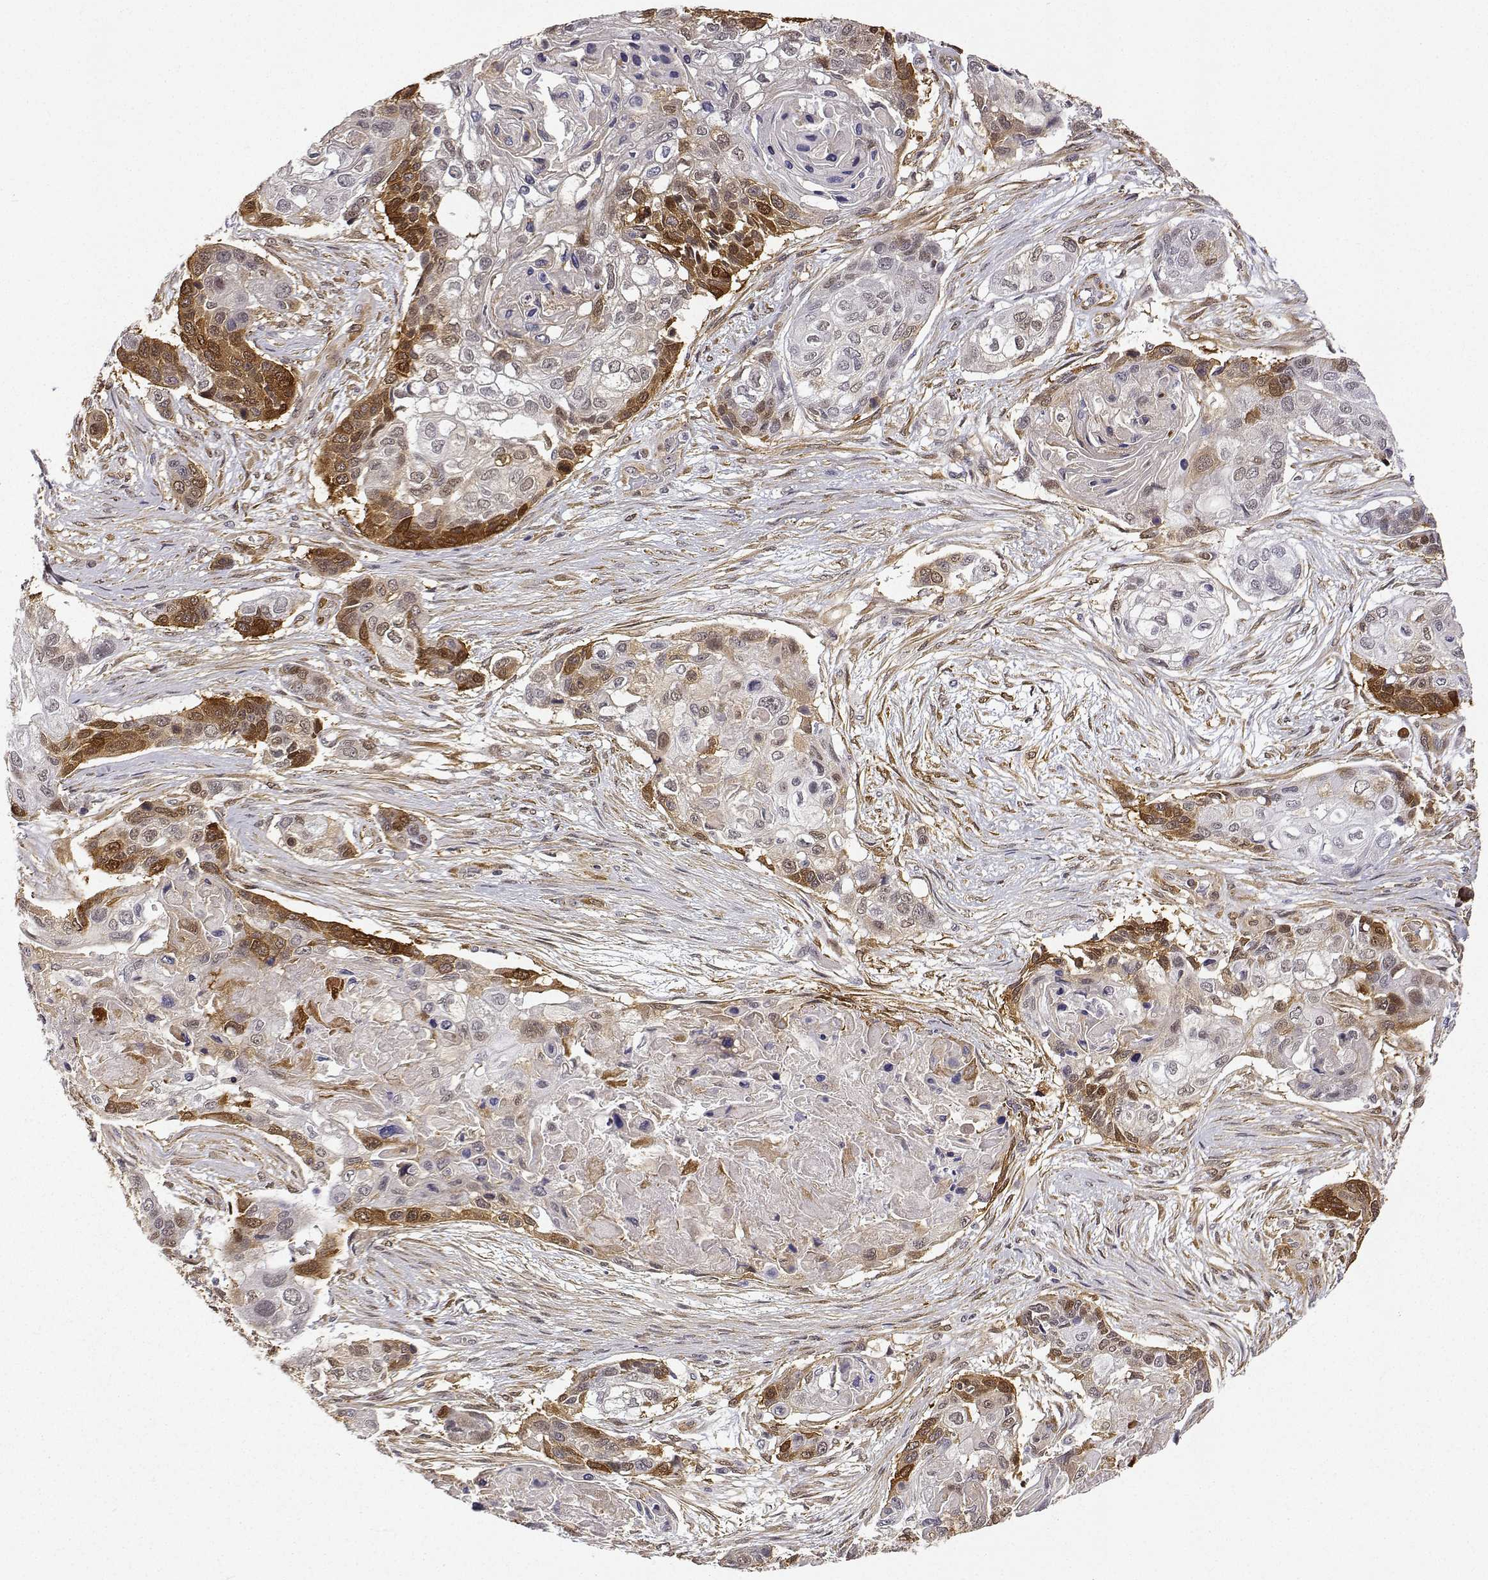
{"staining": {"intensity": "moderate", "quantity": "25%-75%", "location": "cytoplasmic/membranous"}, "tissue": "lung cancer", "cell_type": "Tumor cells", "image_type": "cancer", "snomed": [{"axis": "morphology", "description": "Squamous cell carcinoma, NOS"}, {"axis": "topography", "description": "Lung"}], "caption": "IHC staining of lung squamous cell carcinoma, which reveals medium levels of moderate cytoplasmic/membranous staining in about 25%-75% of tumor cells indicating moderate cytoplasmic/membranous protein expression. The staining was performed using DAB (3,3'-diaminobenzidine) (brown) for protein detection and nuclei were counterstained in hematoxylin (blue).", "gene": "PHGDH", "patient": {"sex": "male", "age": 69}}